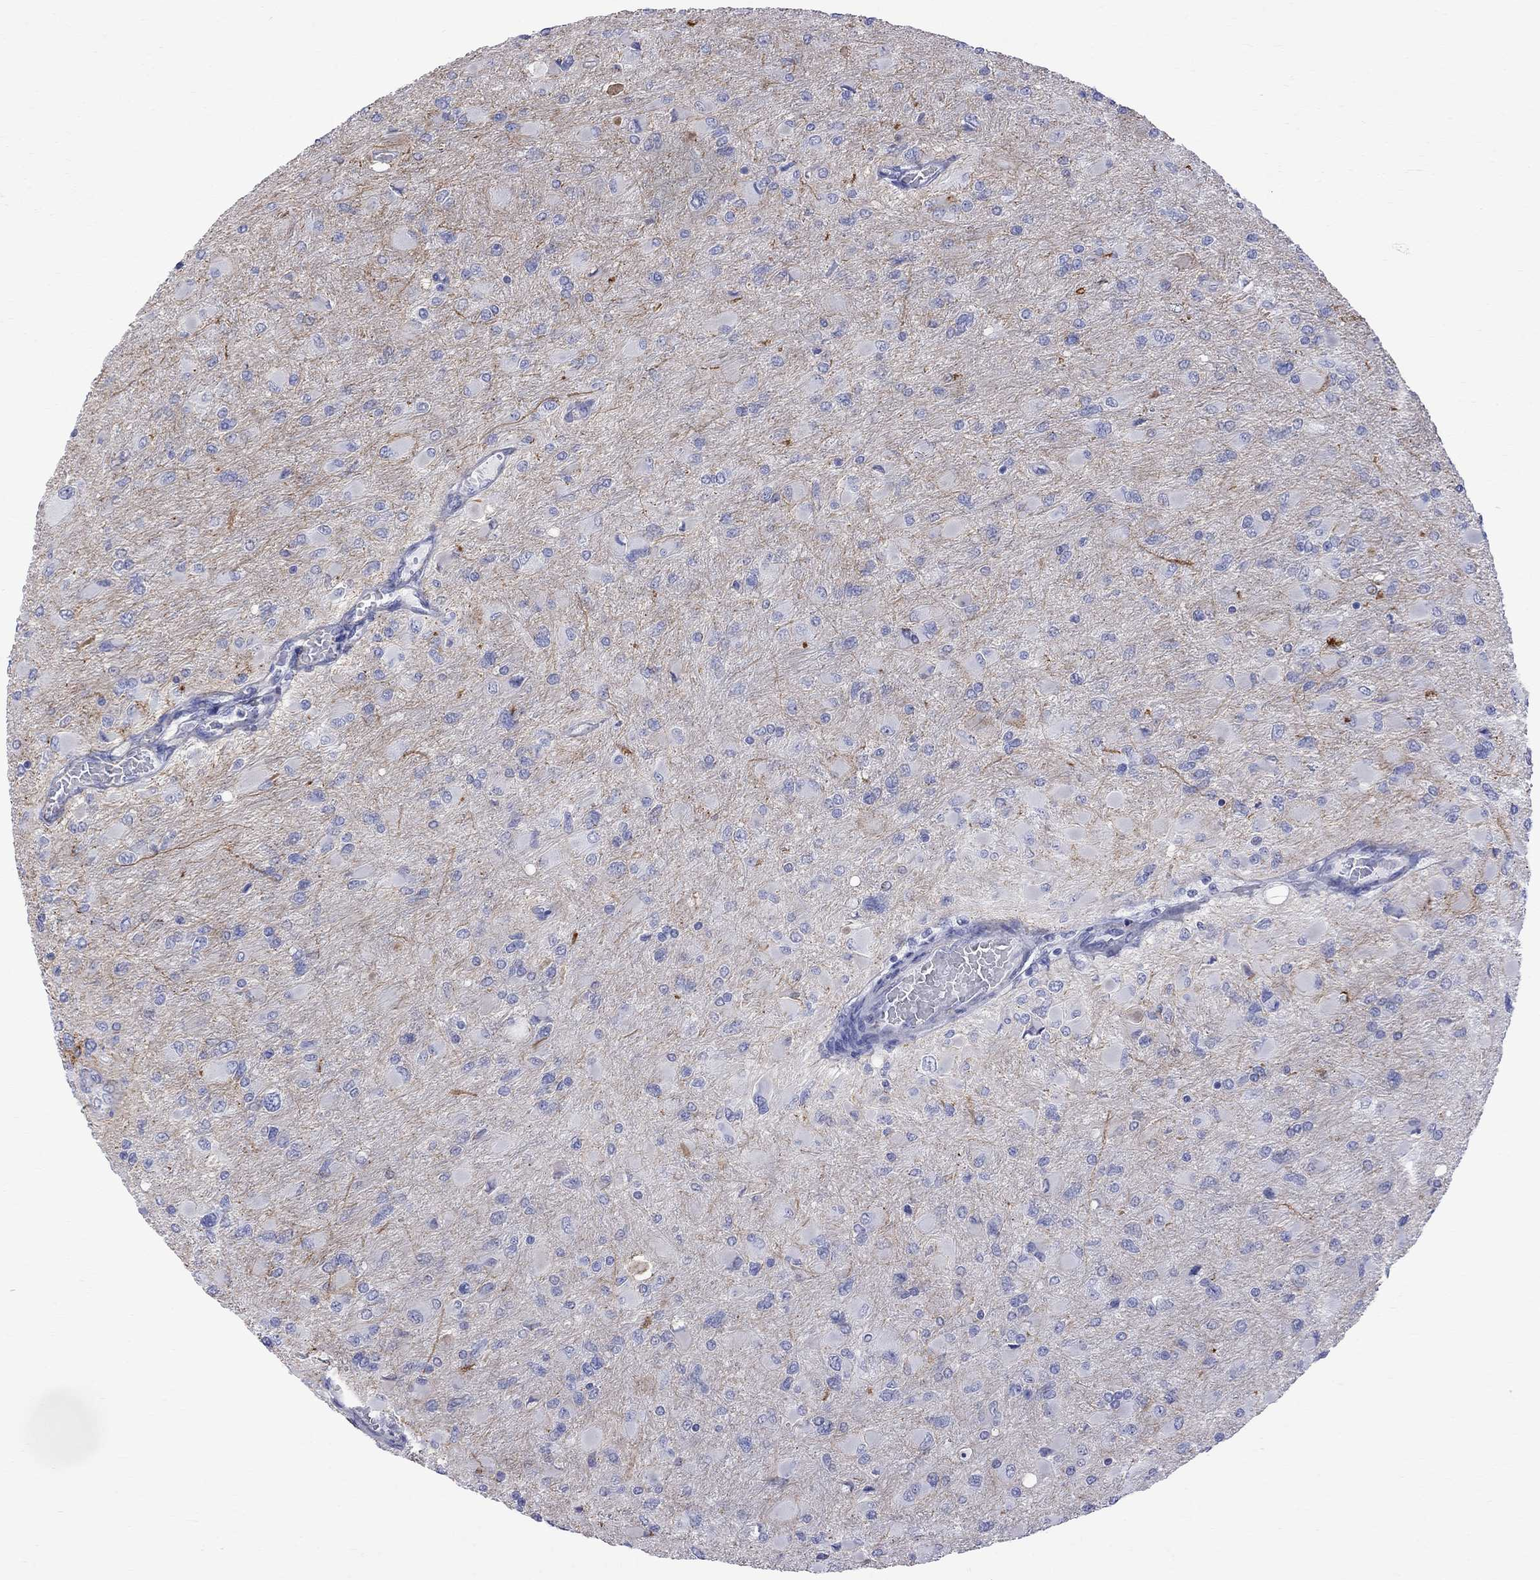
{"staining": {"intensity": "negative", "quantity": "none", "location": "none"}, "tissue": "glioma", "cell_type": "Tumor cells", "image_type": "cancer", "snomed": [{"axis": "morphology", "description": "Glioma, malignant, High grade"}, {"axis": "topography", "description": "Cerebral cortex"}], "caption": "Immunohistochemistry of human malignant high-grade glioma demonstrates no positivity in tumor cells.", "gene": "S100A3", "patient": {"sex": "female", "age": 36}}